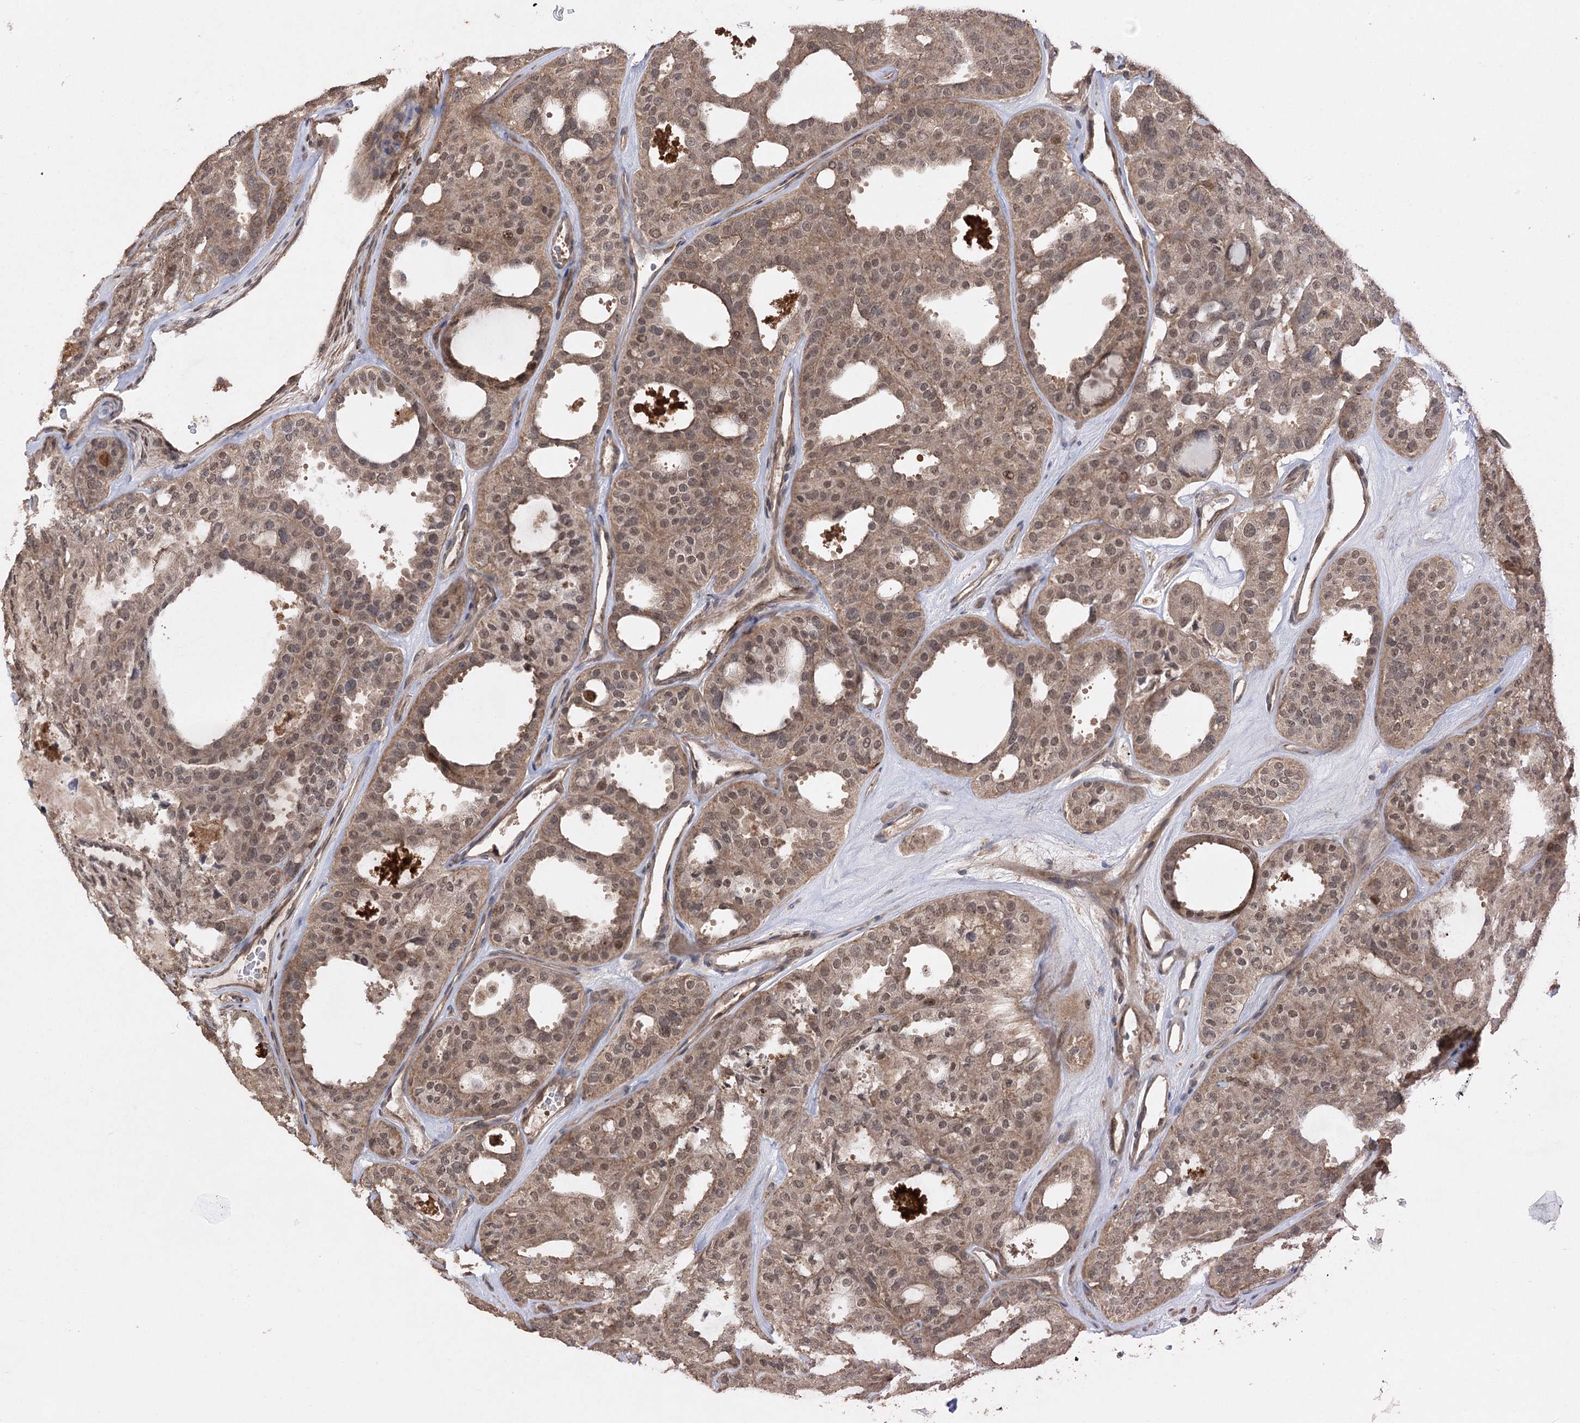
{"staining": {"intensity": "moderate", "quantity": ">75%", "location": "cytoplasmic/membranous,nuclear"}, "tissue": "thyroid cancer", "cell_type": "Tumor cells", "image_type": "cancer", "snomed": [{"axis": "morphology", "description": "Follicular adenoma carcinoma, NOS"}, {"axis": "topography", "description": "Thyroid gland"}], "caption": "Thyroid follicular adenoma carcinoma stained with immunohistochemistry (IHC) demonstrates moderate cytoplasmic/membranous and nuclear expression in approximately >75% of tumor cells.", "gene": "TENM2", "patient": {"sex": "male", "age": 75}}